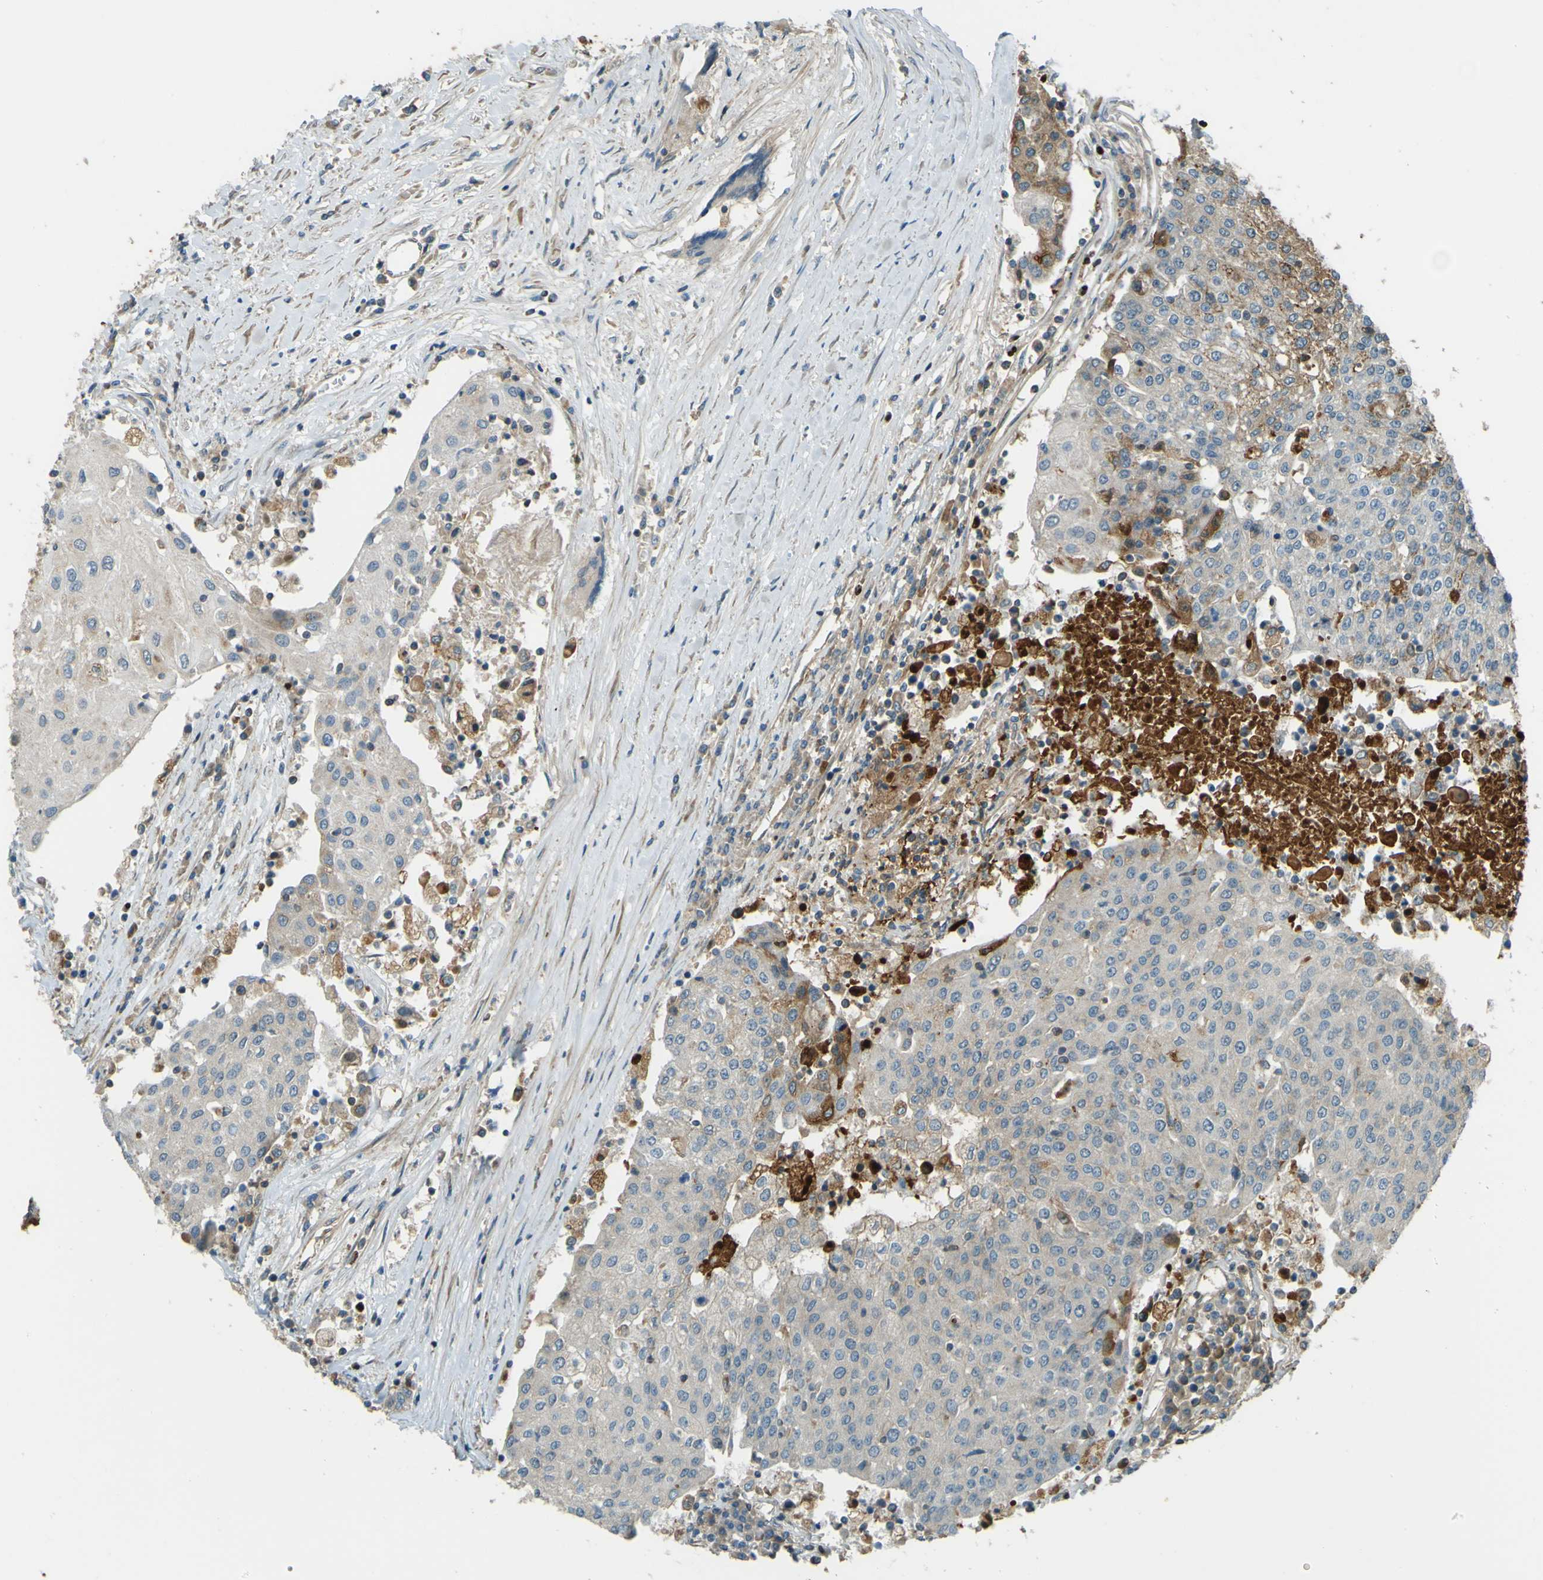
{"staining": {"intensity": "weak", "quantity": "<25%", "location": "cytoplasmic/membranous"}, "tissue": "urothelial cancer", "cell_type": "Tumor cells", "image_type": "cancer", "snomed": [{"axis": "morphology", "description": "Urothelial carcinoma, High grade"}, {"axis": "topography", "description": "Urinary bladder"}], "caption": "The photomicrograph shows no staining of tumor cells in urothelial cancer.", "gene": "LPCAT1", "patient": {"sex": "female", "age": 85}}